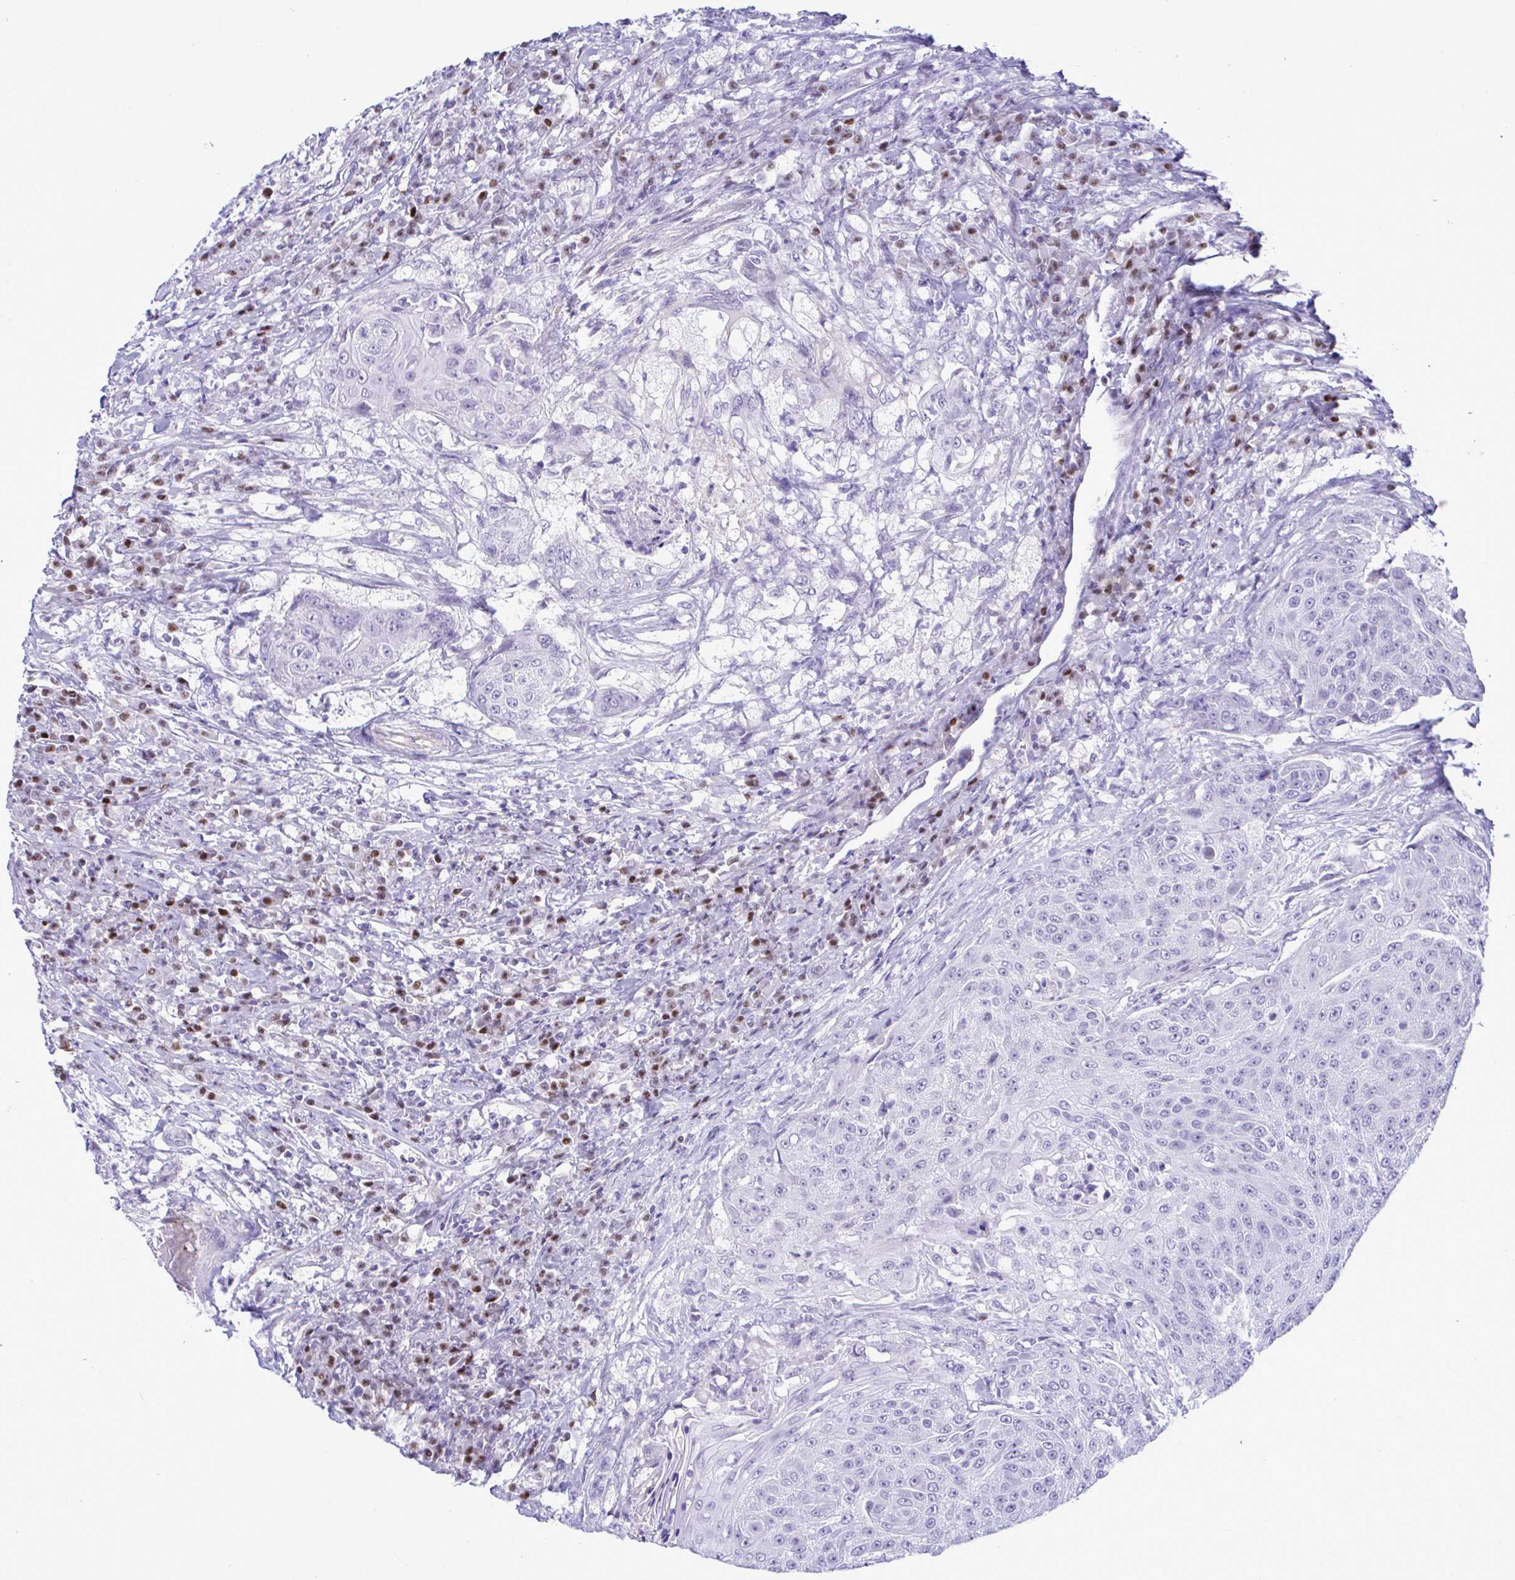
{"staining": {"intensity": "negative", "quantity": "none", "location": "none"}, "tissue": "urothelial cancer", "cell_type": "Tumor cells", "image_type": "cancer", "snomed": [{"axis": "morphology", "description": "Urothelial carcinoma, High grade"}, {"axis": "topography", "description": "Urinary bladder"}], "caption": "Histopathology image shows no protein expression in tumor cells of high-grade urothelial carcinoma tissue. The staining was performed using DAB (3,3'-diaminobenzidine) to visualize the protein expression in brown, while the nuclei were stained in blue with hematoxylin (Magnification: 20x).", "gene": "SLC25A51", "patient": {"sex": "female", "age": 63}}